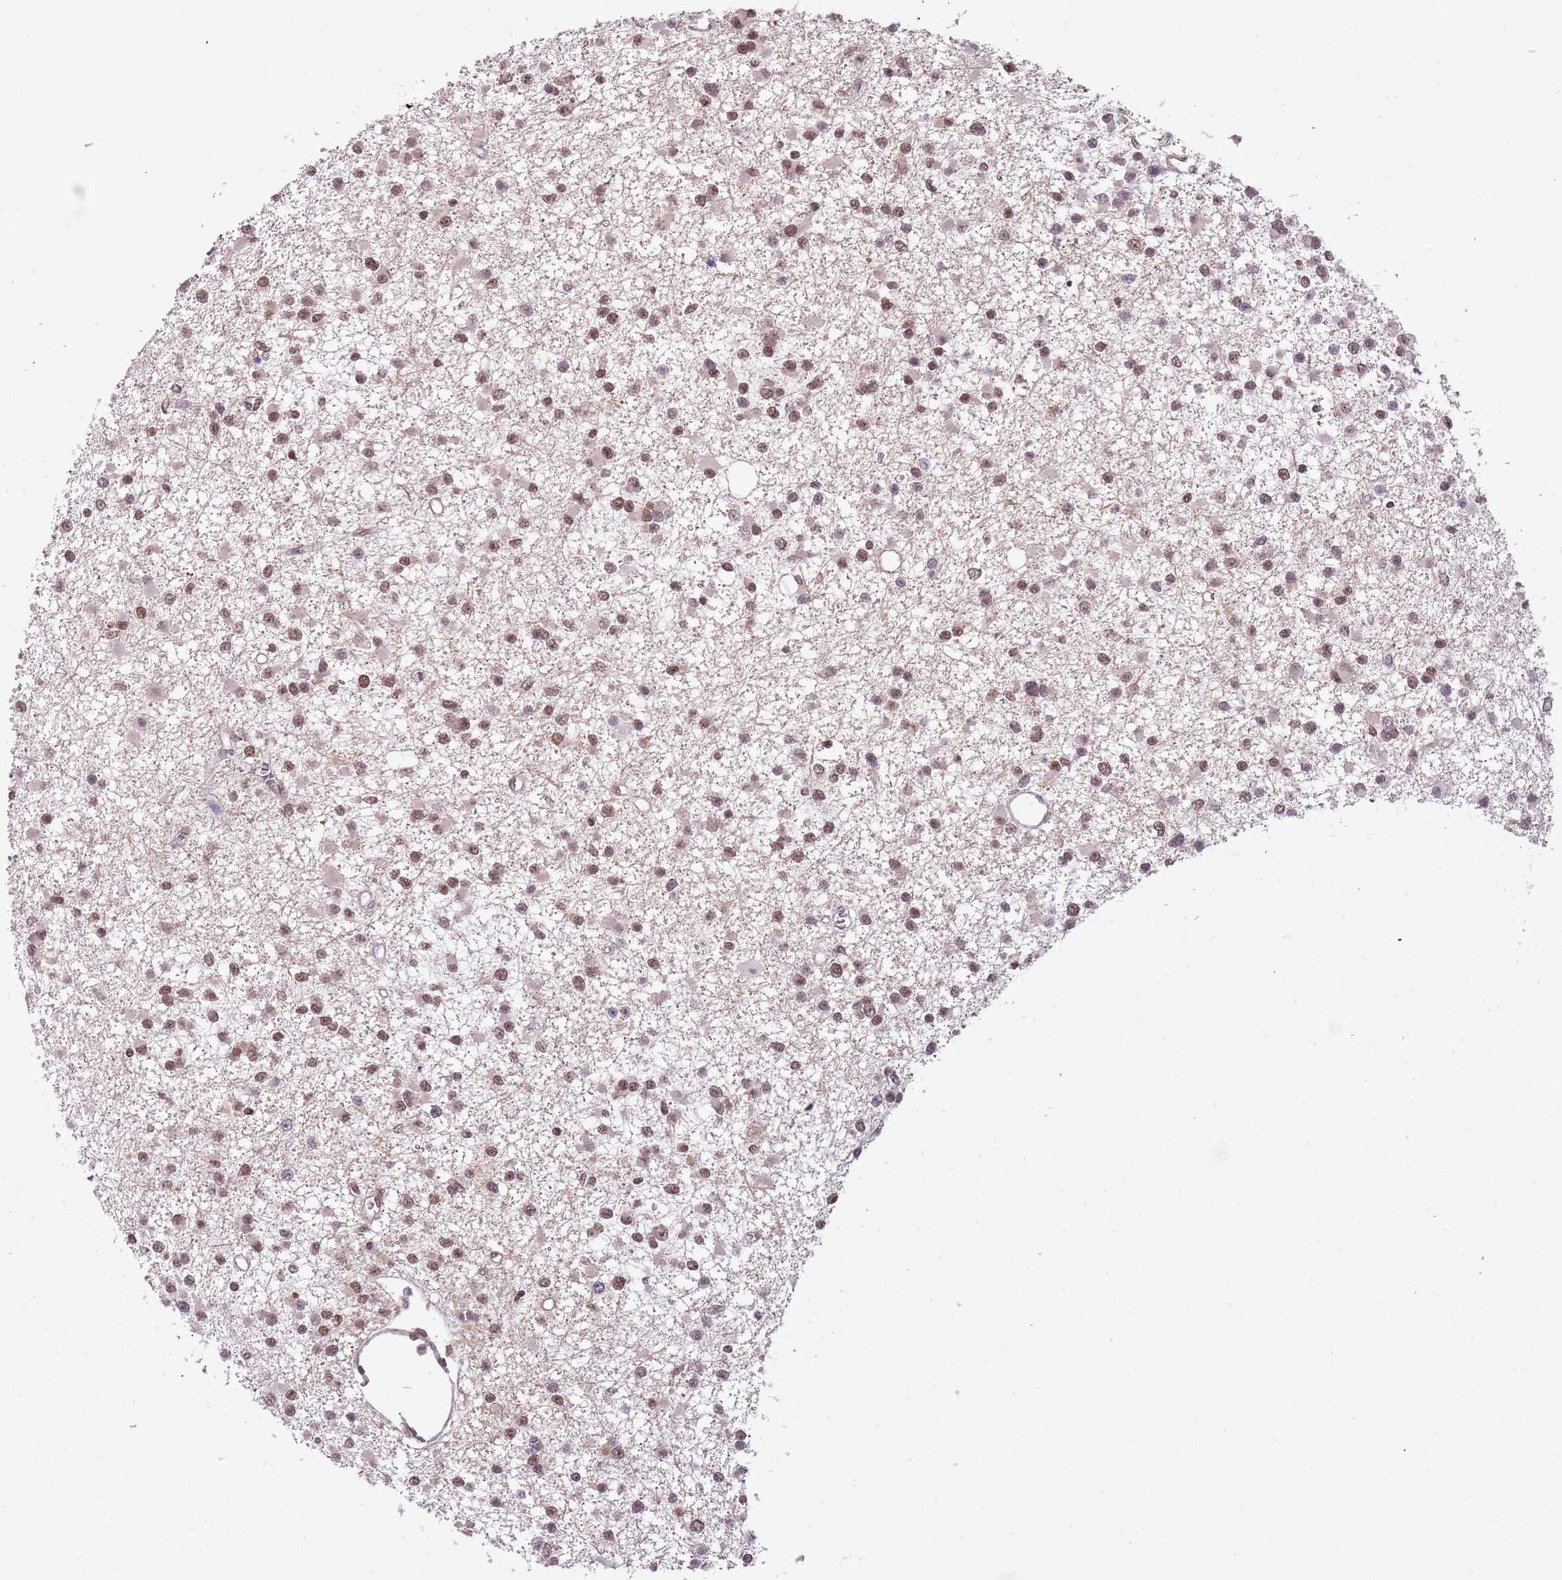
{"staining": {"intensity": "moderate", "quantity": ">75%", "location": "nuclear"}, "tissue": "glioma", "cell_type": "Tumor cells", "image_type": "cancer", "snomed": [{"axis": "morphology", "description": "Glioma, malignant, Low grade"}, {"axis": "topography", "description": "Brain"}], "caption": "Human malignant glioma (low-grade) stained for a protein (brown) exhibits moderate nuclear positive positivity in approximately >75% of tumor cells.", "gene": "FAM120AOS", "patient": {"sex": "female", "age": 22}}